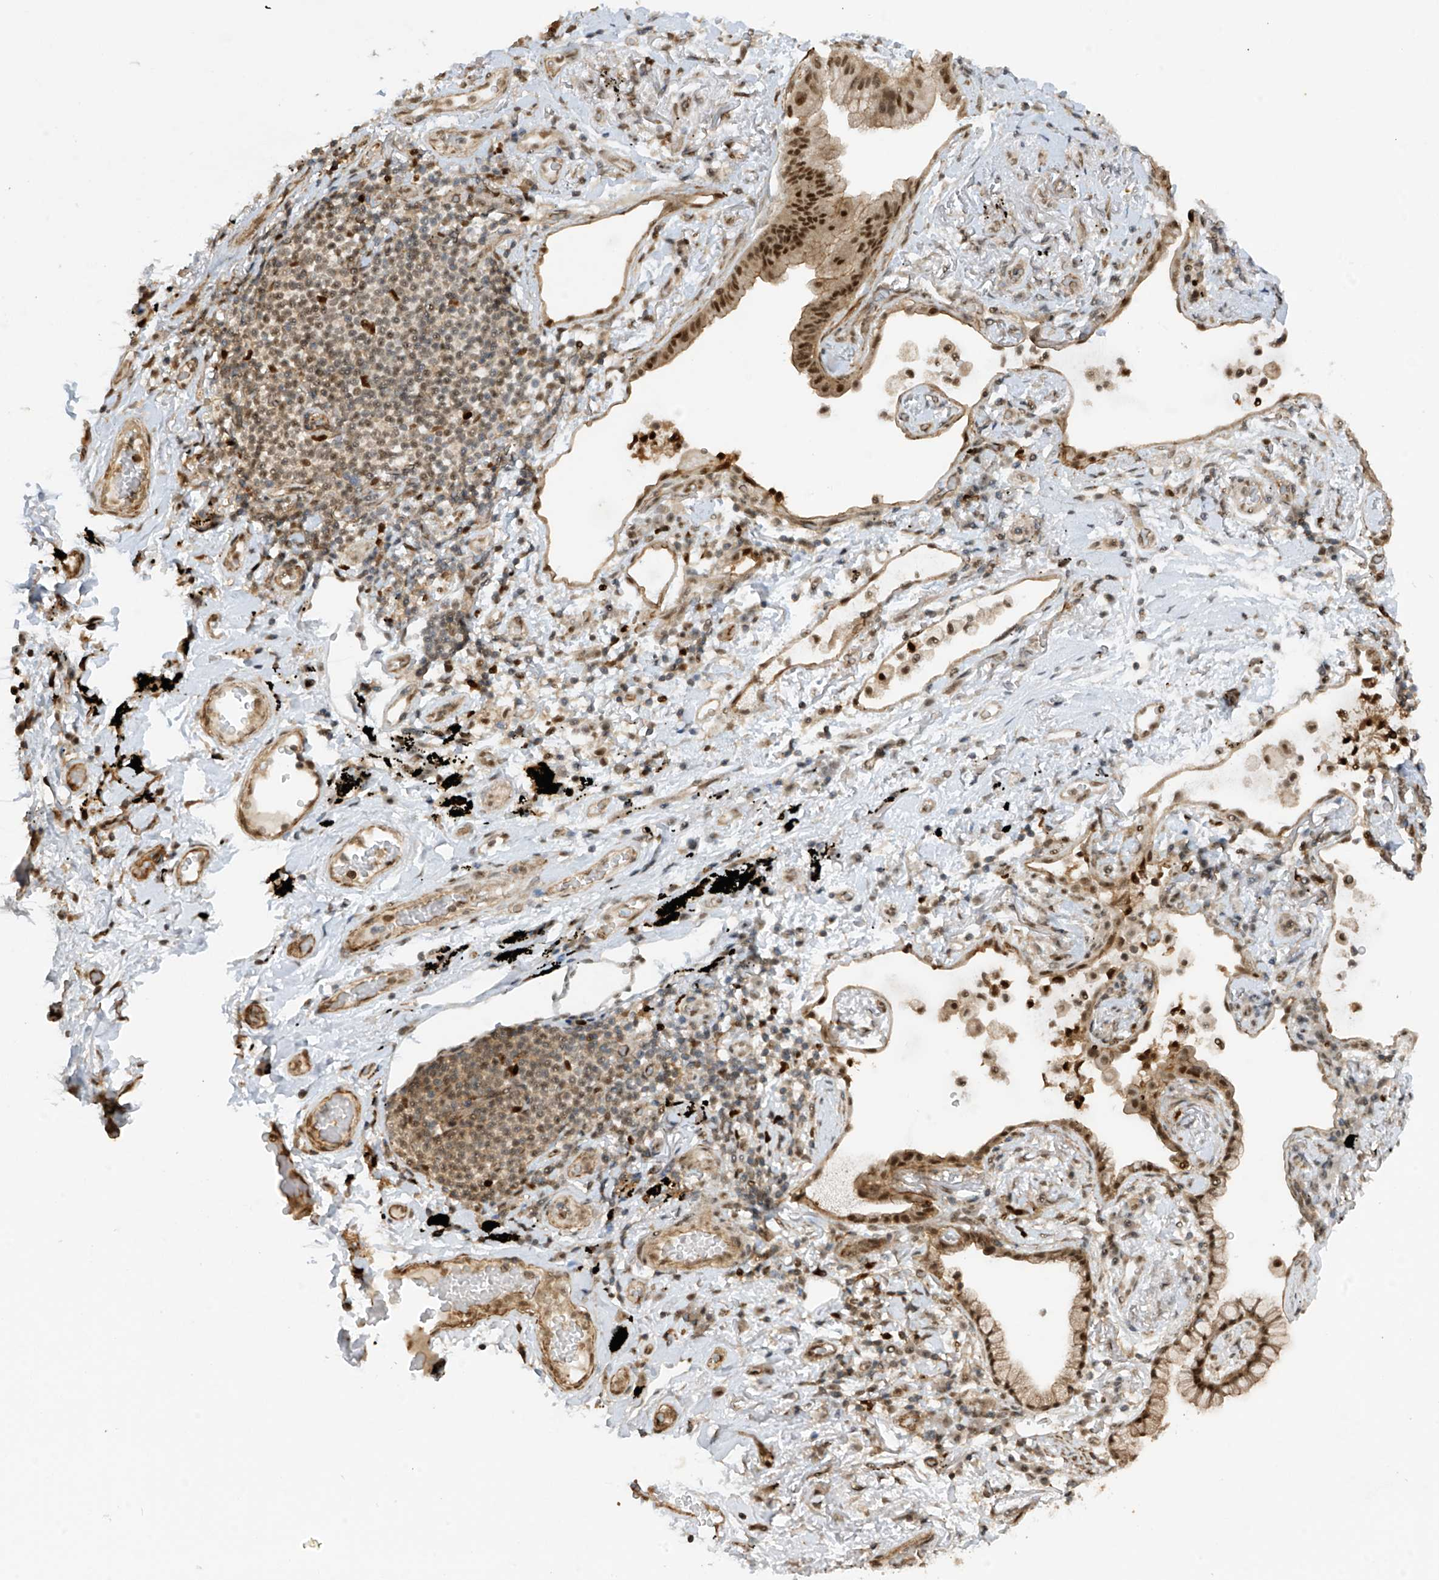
{"staining": {"intensity": "moderate", "quantity": ">75%", "location": "cytoplasmic/membranous,nuclear"}, "tissue": "lung cancer", "cell_type": "Tumor cells", "image_type": "cancer", "snomed": [{"axis": "morphology", "description": "Adenocarcinoma, NOS"}, {"axis": "topography", "description": "Lung"}], "caption": "Lung adenocarcinoma stained with DAB immunohistochemistry reveals medium levels of moderate cytoplasmic/membranous and nuclear positivity in about >75% of tumor cells.", "gene": "REPIN1", "patient": {"sex": "female", "age": 70}}